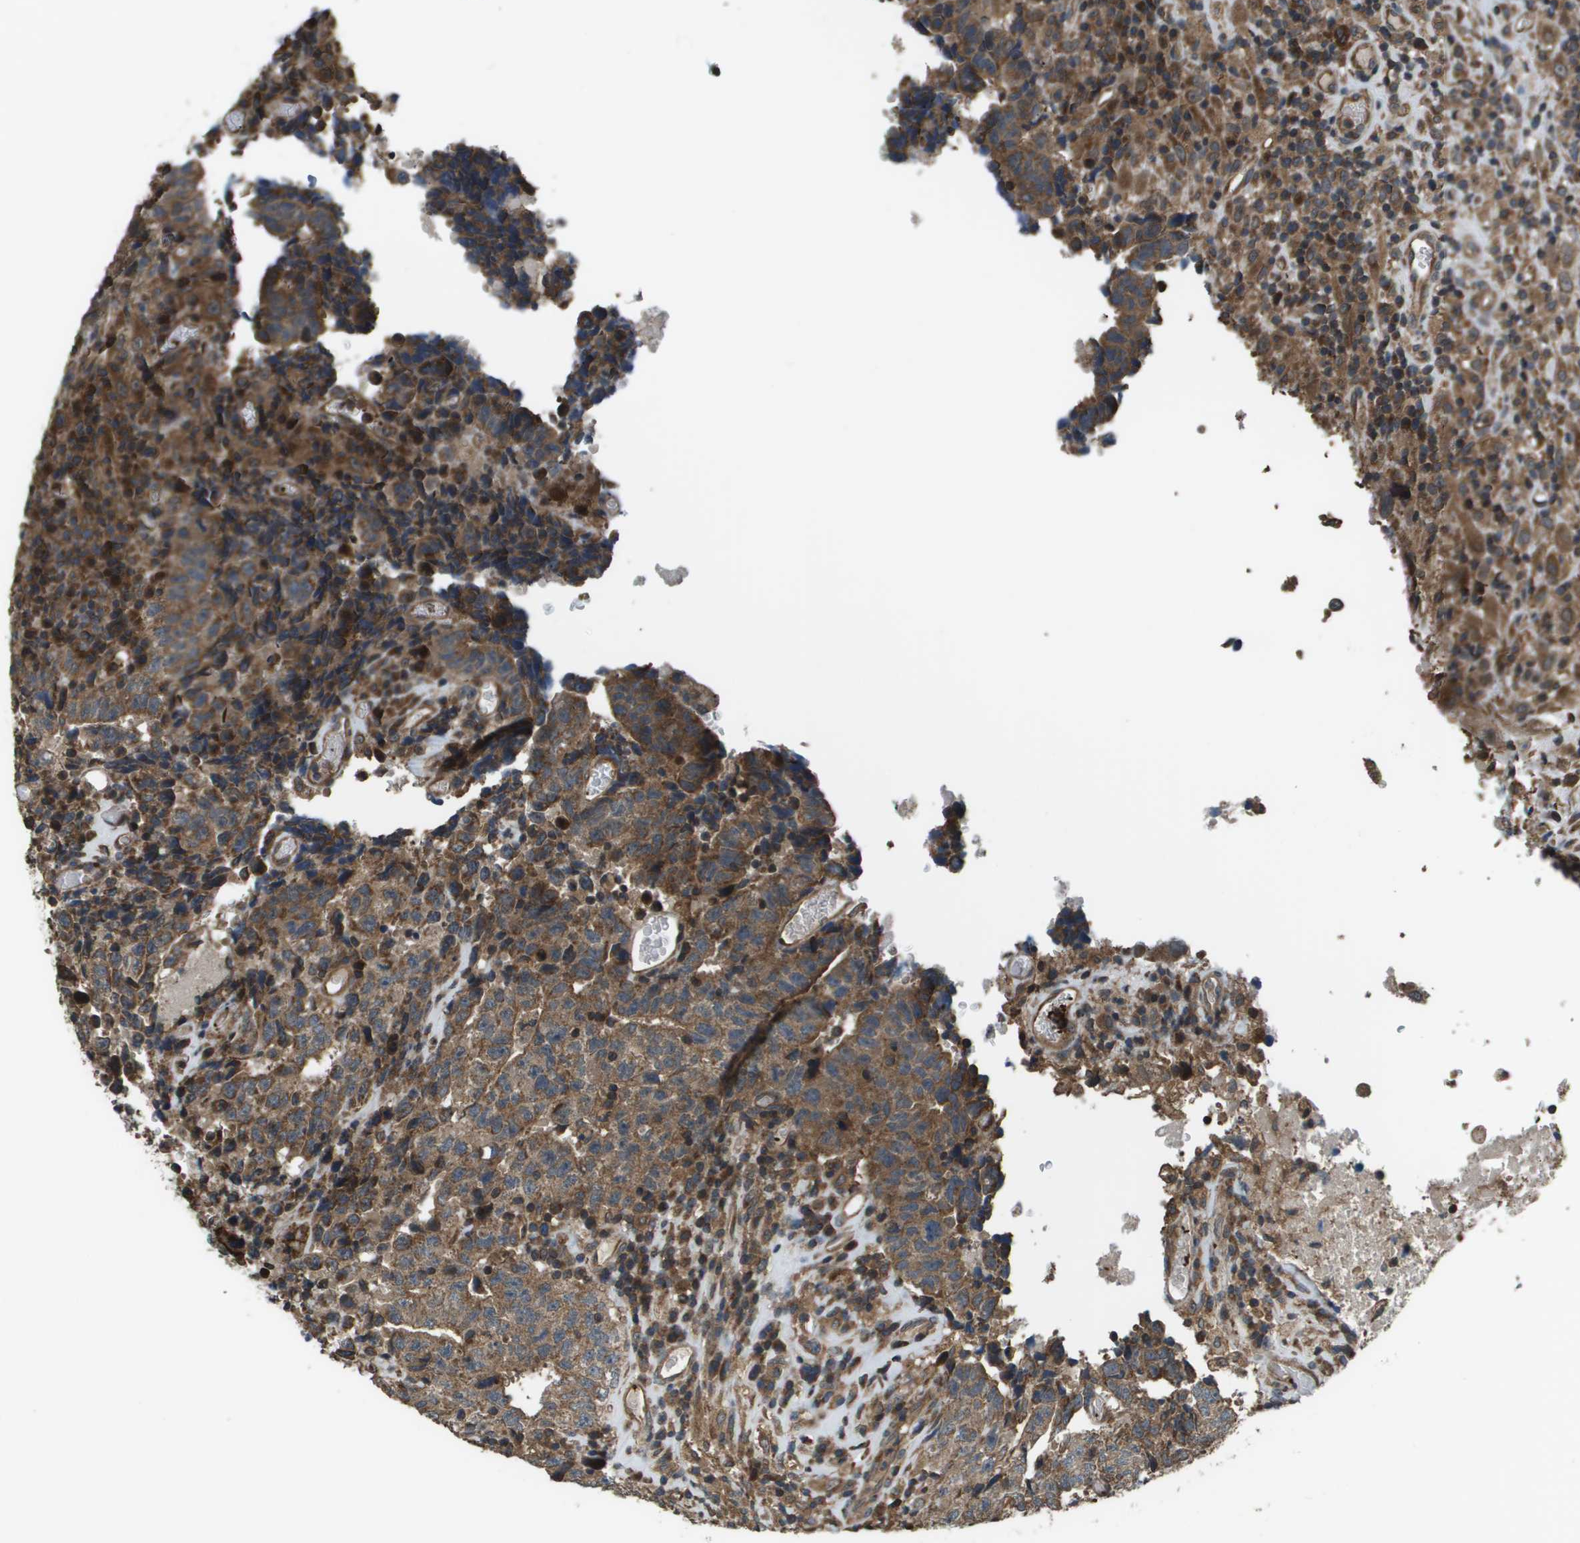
{"staining": {"intensity": "moderate", "quantity": ">75%", "location": "cytoplasmic/membranous"}, "tissue": "testis cancer", "cell_type": "Tumor cells", "image_type": "cancer", "snomed": [{"axis": "morphology", "description": "Necrosis, NOS"}, {"axis": "morphology", "description": "Carcinoma, Embryonal, NOS"}, {"axis": "topography", "description": "Testis"}], "caption": "A histopathology image of human embryonal carcinoma (testis) stained for a protein exhibits moderate cytoplasmic/membranous brown staining in tumor cells. (DAB (3,3'-diaminobenzidine) IHC with brightfield microscopy, high magnification).", "gene": "PLPBP", "patient": {"sex": "male", "age": 19}}